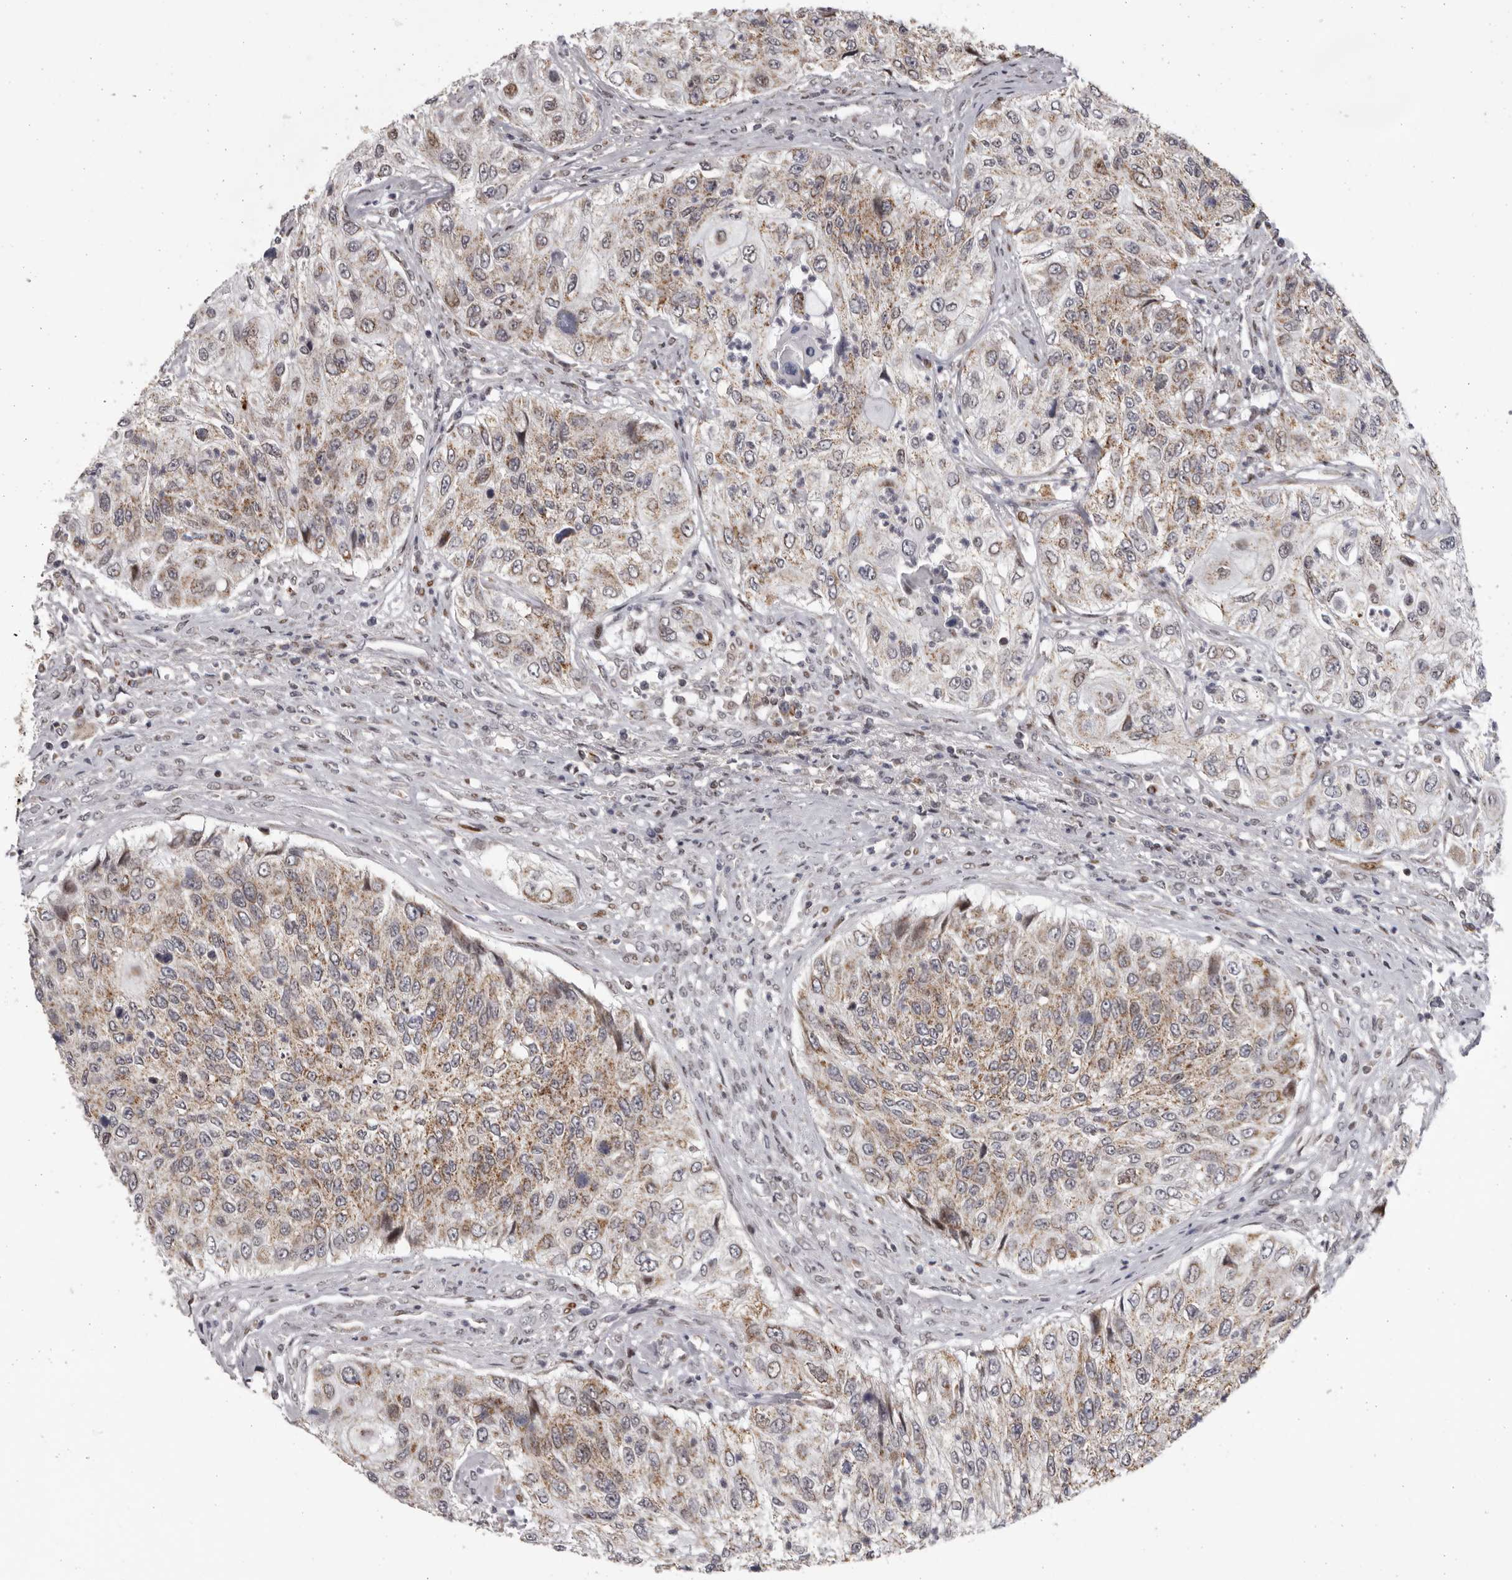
{"staining": {"intensity": "moderate", "quantity": ">75%", "location": "cytoplasmic/membranous"}, "tissue": "urothelial cancer", "cell_type": "Tumor cells", "image_type": "cancer", "snomed": [{"axis": "morphology", "description": "Urothelial carcinoma, High grade"}, {"axis": "topography", "description": "Urinary bladder"}], "caption": "An image of high-grade urothelial carcinoma stained for a protein demonstrates moderate cytoplasmic/membranous brown staining in tumor cells. (DAB IHC, brown staining for protein, blue staining for nuclei).", "gene": "C17orf99", "patient": {"sex": "female", "age": 60}}